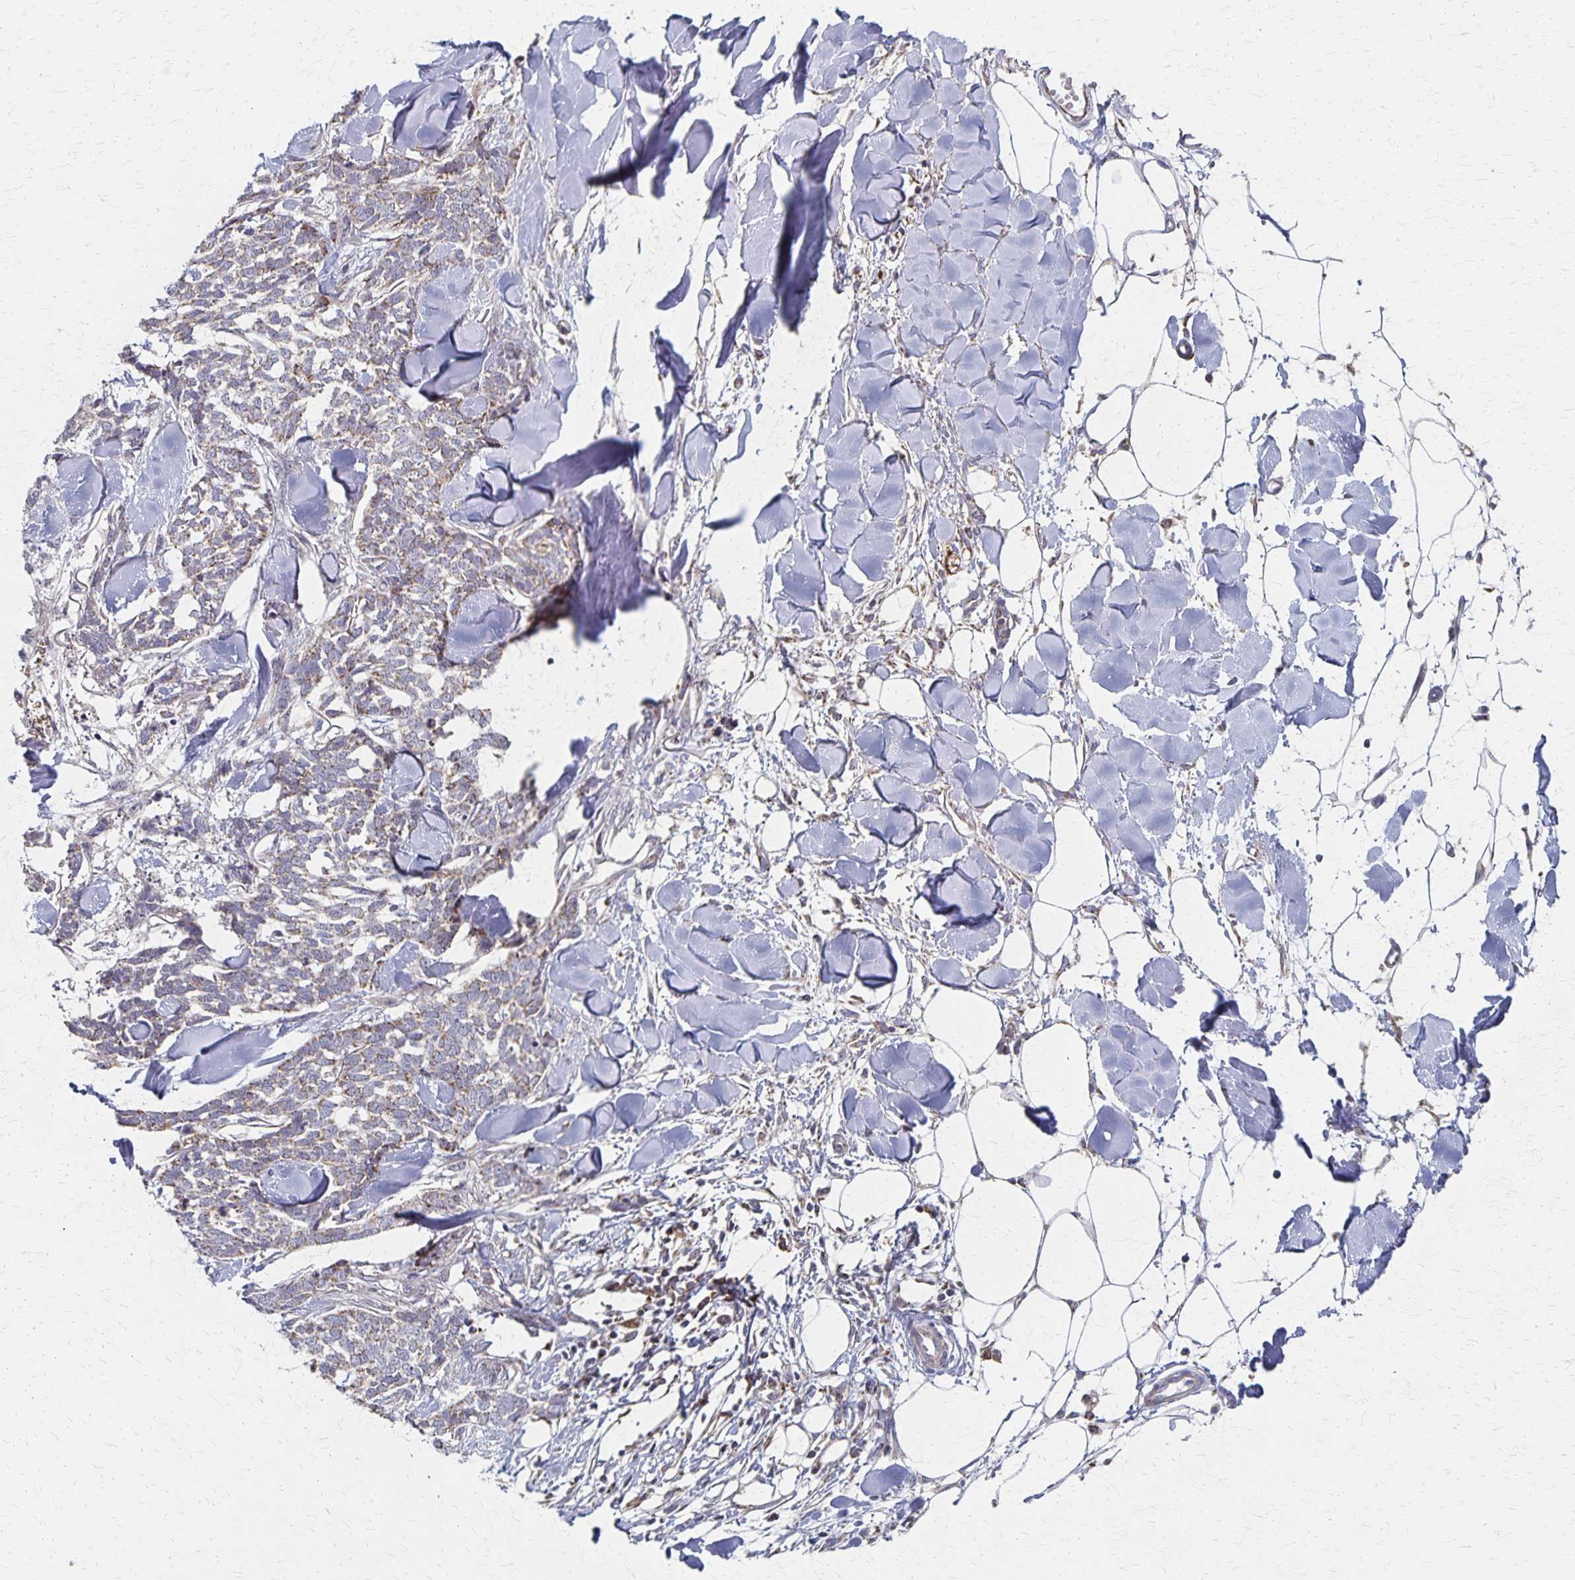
{"staining": {"intensity": "weak", "quantity": ">75%", "location": "cytoplasmic/membranous"}, "tissue": "skin cancer", "cell_type": "Tumor cells", "image_type": "cancer", "snomed": [{"axis": "morphology", "description": "Basal cell carcinoma"}, {"axis": "topography", "description": "Skin"}], "caption": "Immunohistochemistry (IHC) of human skin cancer (basal cell carcinoma) displays low levels of weak cytoplasmic/membranous expression in approximately >75% of tumor cells.", "gene": "DYRK4", "patient": {"sex": "female", "age": 59}}